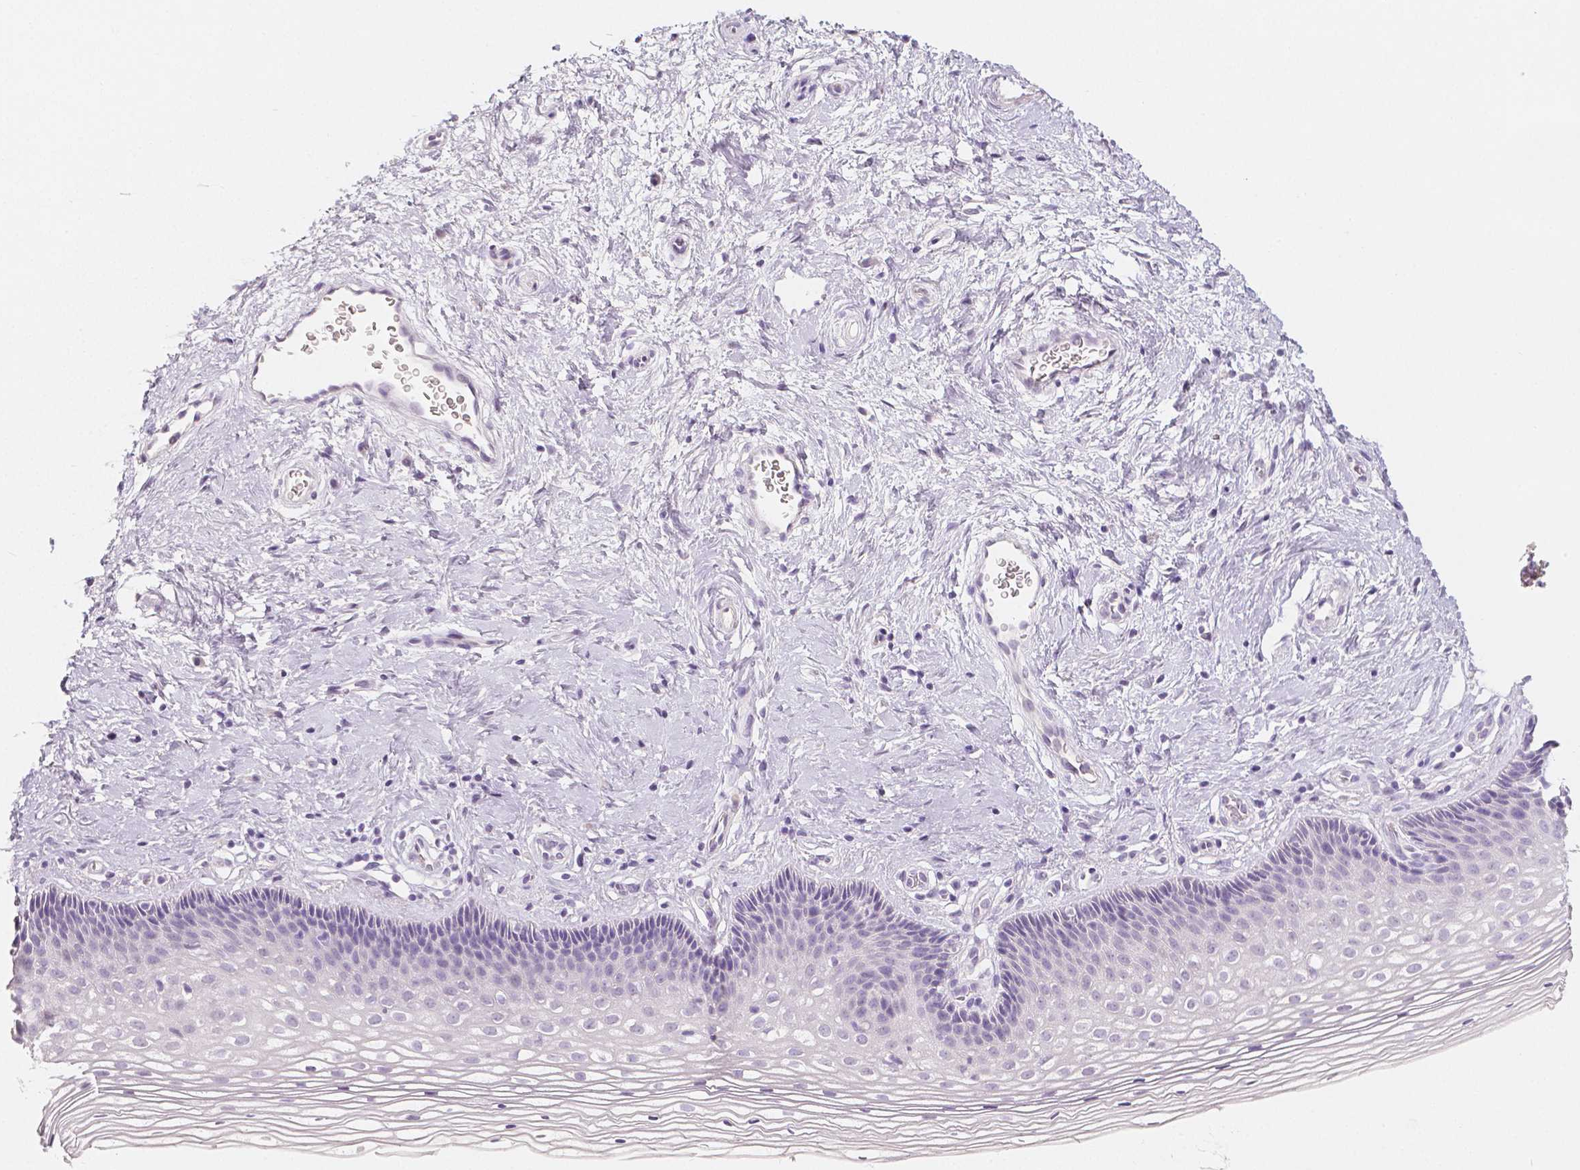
{"staining": {"intensity": "negative", "quantity": "none", "location": "none"}, "tissue": "cervix", "cell_type": "Glandular cells", "image_type": "normal", "snomed": [{"axis": "morphology", "description": "Normal tissue, NOS"}, {"axis": "topography", "description": "Cervix"}], "caption": "Immunohistochemical staining of unremarkable human cervix reveals no significant staining in glandular cells.", "gene": "HNF1B", "patient": {"sex": "female", "age": 34}}